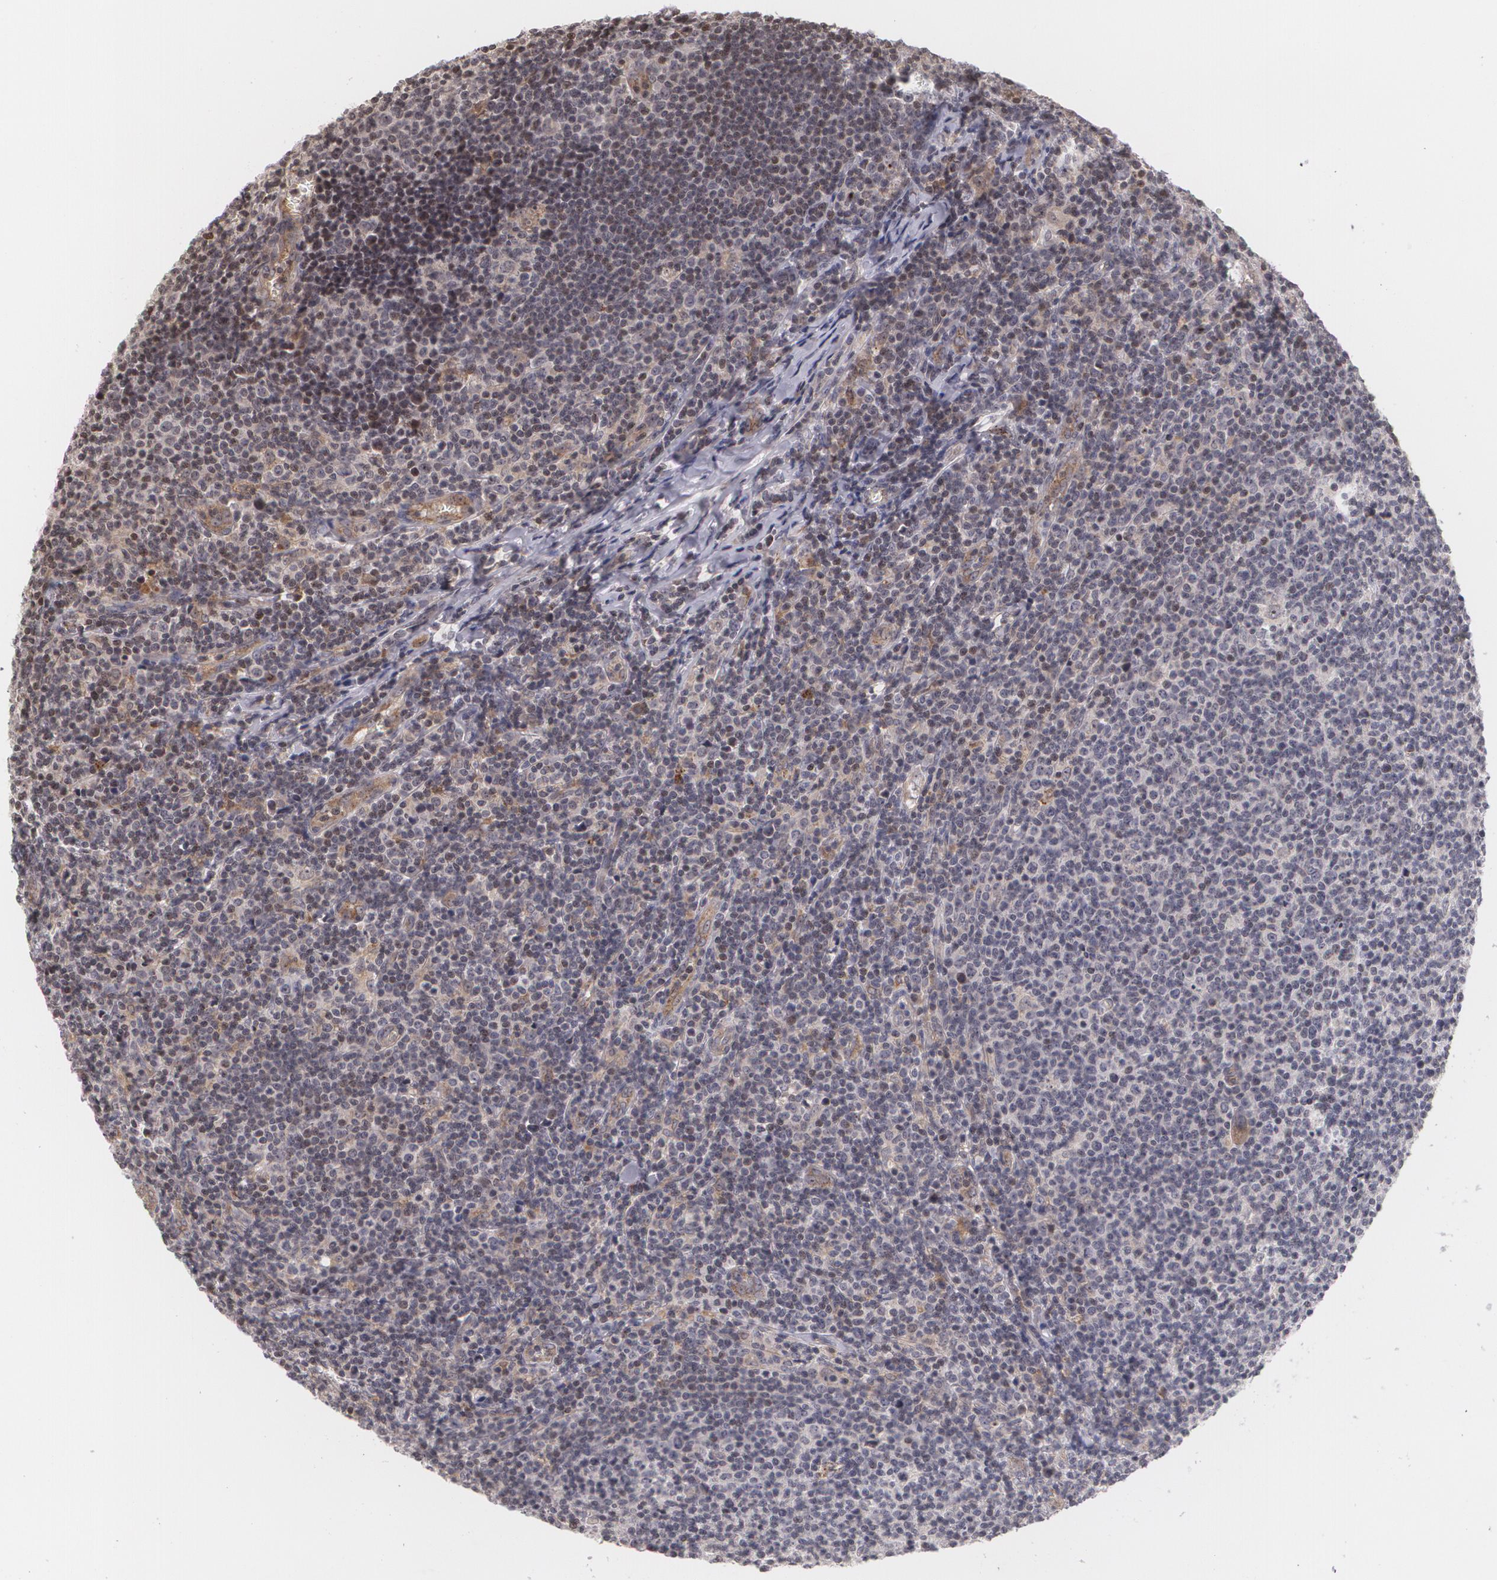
{"staining": {"intensity": "weak", "quantity": "<25%", "location": "cytoplasmic/membranous"}, "tissue": "lymphoma", "cell_type": "Tumor cells", "image_type": "cancer", "snomed": [{"axis": "morphology", "description": "Malignant lymphoma, non-Hodgkin's type, Low grade"}, {"axis": "topography", "description": "Lymph node"}], "caption": "This is an IHC image of human low-grade malignant lymphoma, non-Hodgkin's type. There is no staining in tumor cells.", "gene": "VAV3", "patient": {"sex": "male", "age": 74}}